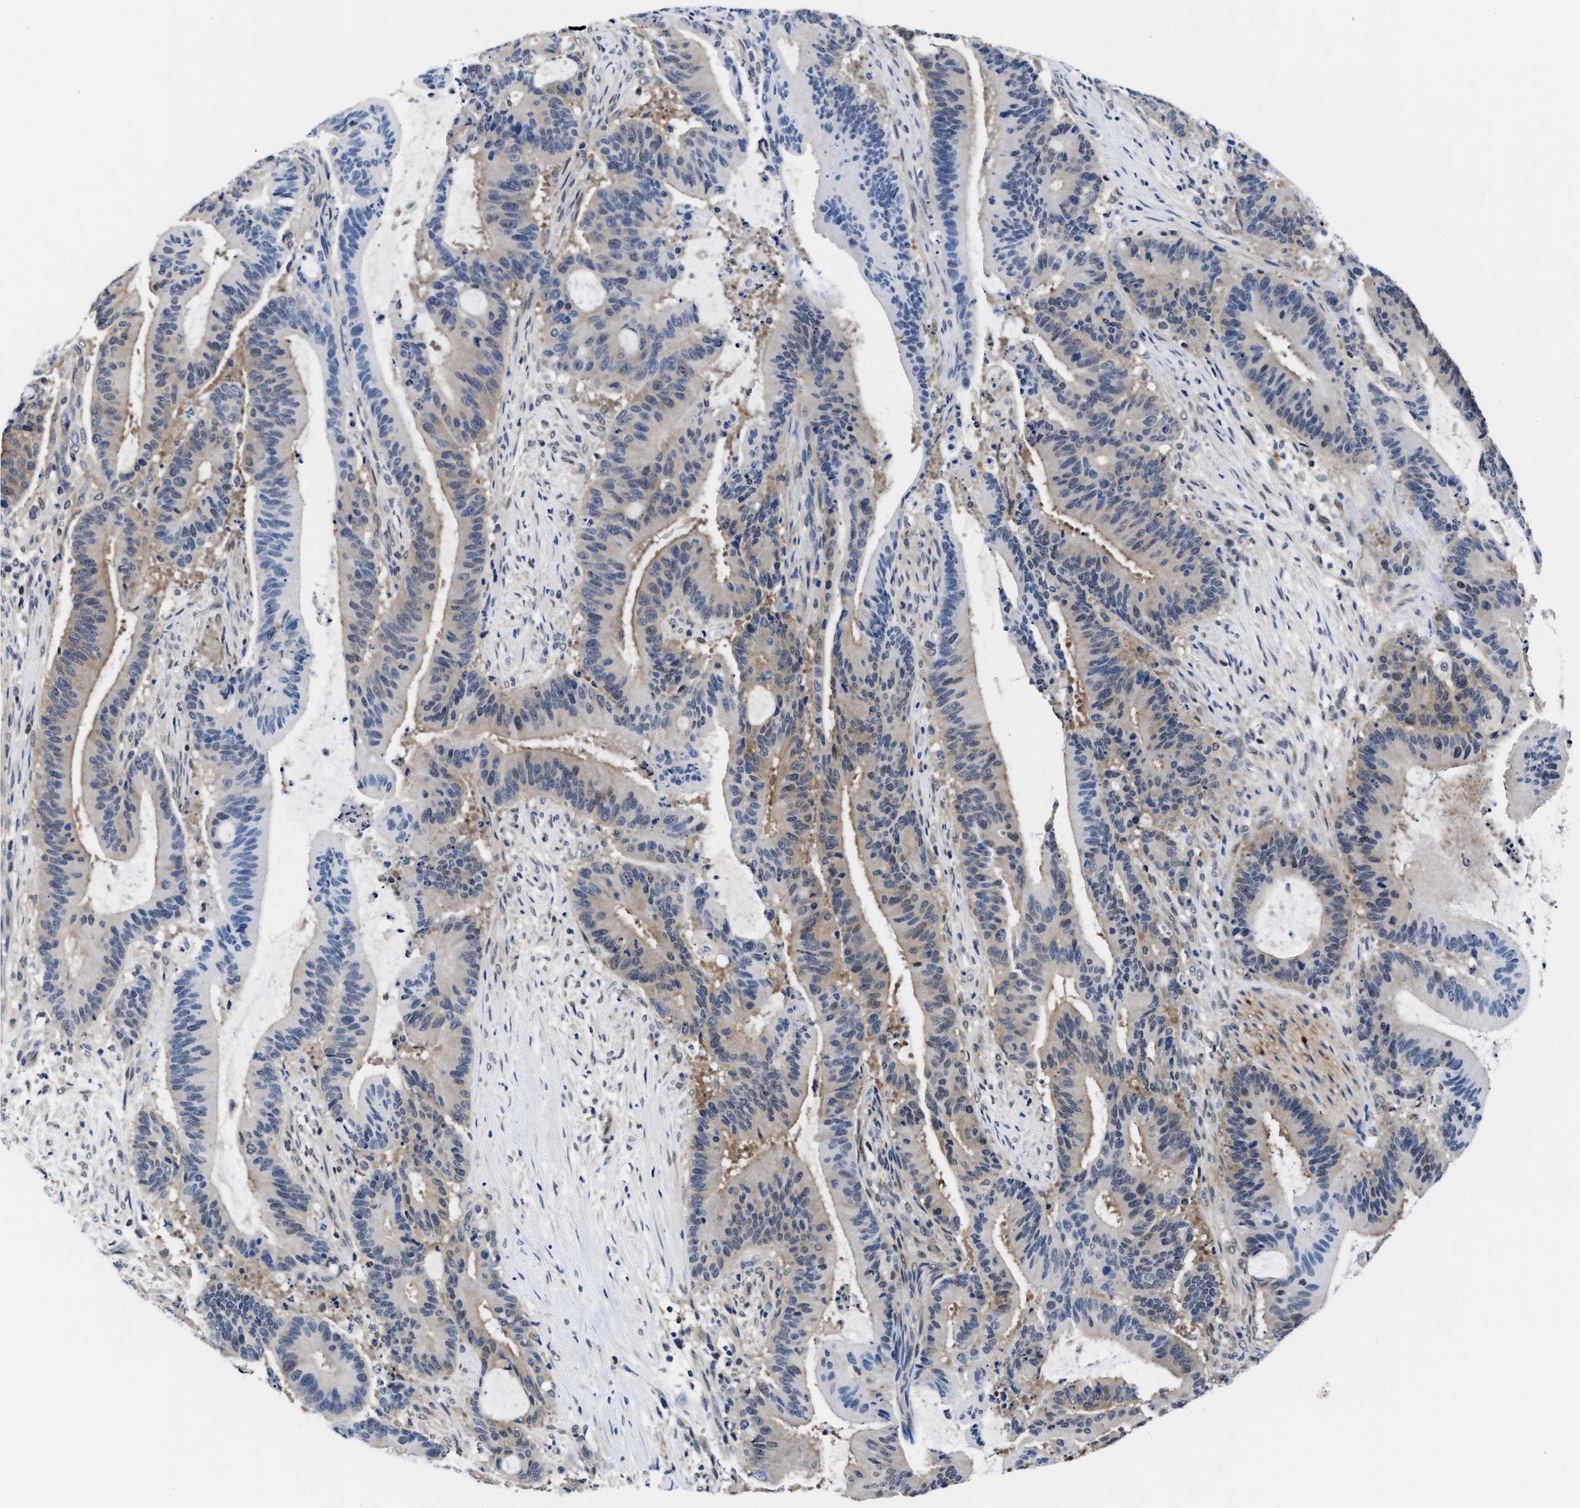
{"staining": {"intensity": "weak", "quantity": "25%-75%", "location": "cytoplasmic/membranous"}, "tissue": "liver cancer", "cell_type": "Tumor cells", "image_type": "cancer", "snomed": [{"axis": "morphology", "description": "Normal tissue, NOS"}, {"axis": "morphology", "description": "Cholangiocarcinoma"}, {"axis": "topography", "description": "Liver"}, {"axis": "topography", "description": "Peripheral nerve tissue"}], "caption": "Brown immunohistochemical staining in liver cholangiocarcinoma displays weak cytoplasmic/membranous positivity in about 25%-75% of tumor cells. Nuclei are stained in blue.", "gene": "ACLY", "patient": {"sex": "female", "age": 73}}